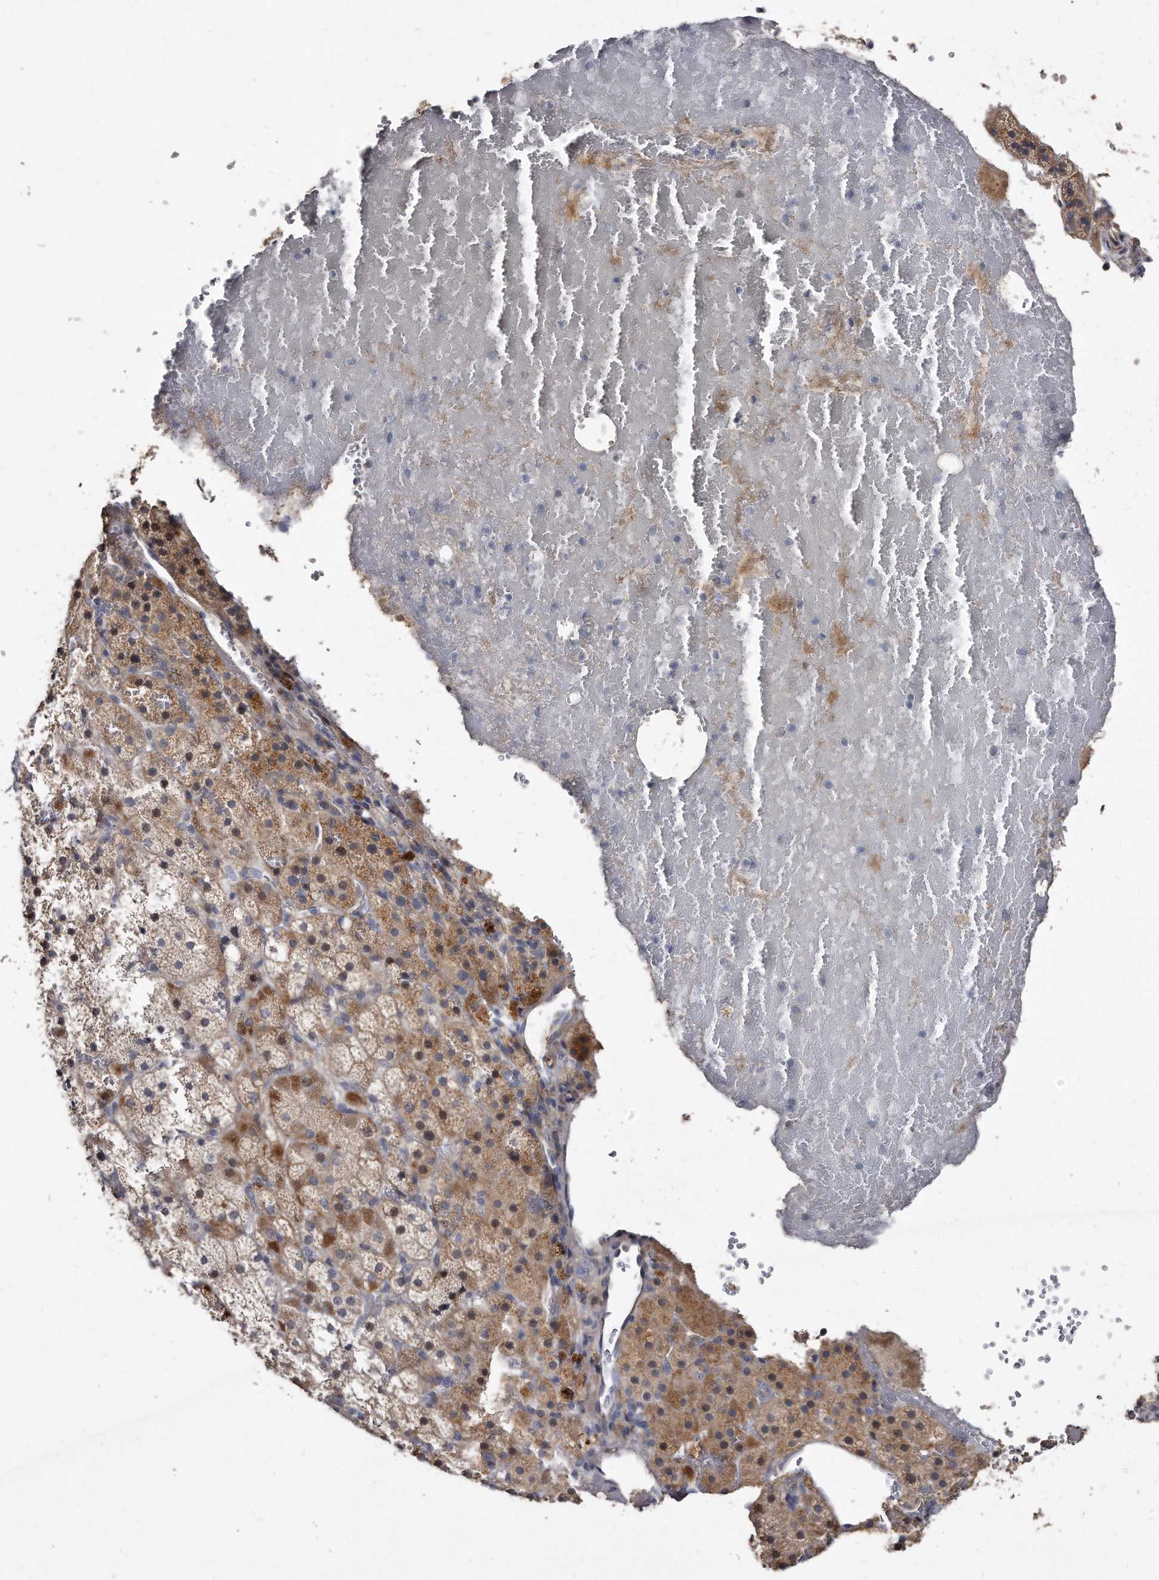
{"staining": {"intensity": "moderate", "quantity": "25%-75%", "location": "cytoplasmic/membranous"}, "tissue": "adrenal gland", "cell_type": "Glandular cells", "image_type": "normal", "snomed": [{"axis": "morphology", "description": "Normal tissue, NOS"}, {"axis": "topography", "description": "Adrenal gland"}], "caption": "Glandular cells exhibit medium levels of moderate cytoplasmic/membranous positivity in approximately 25%-75% of cells in normal human adrenal gland. (DAB (3,3'-diaminobenzidine) IHC with brightfield microscopy, high magnification).", "gene": "KLHDC3", "patient": {"sex": "female", "age": 59}}